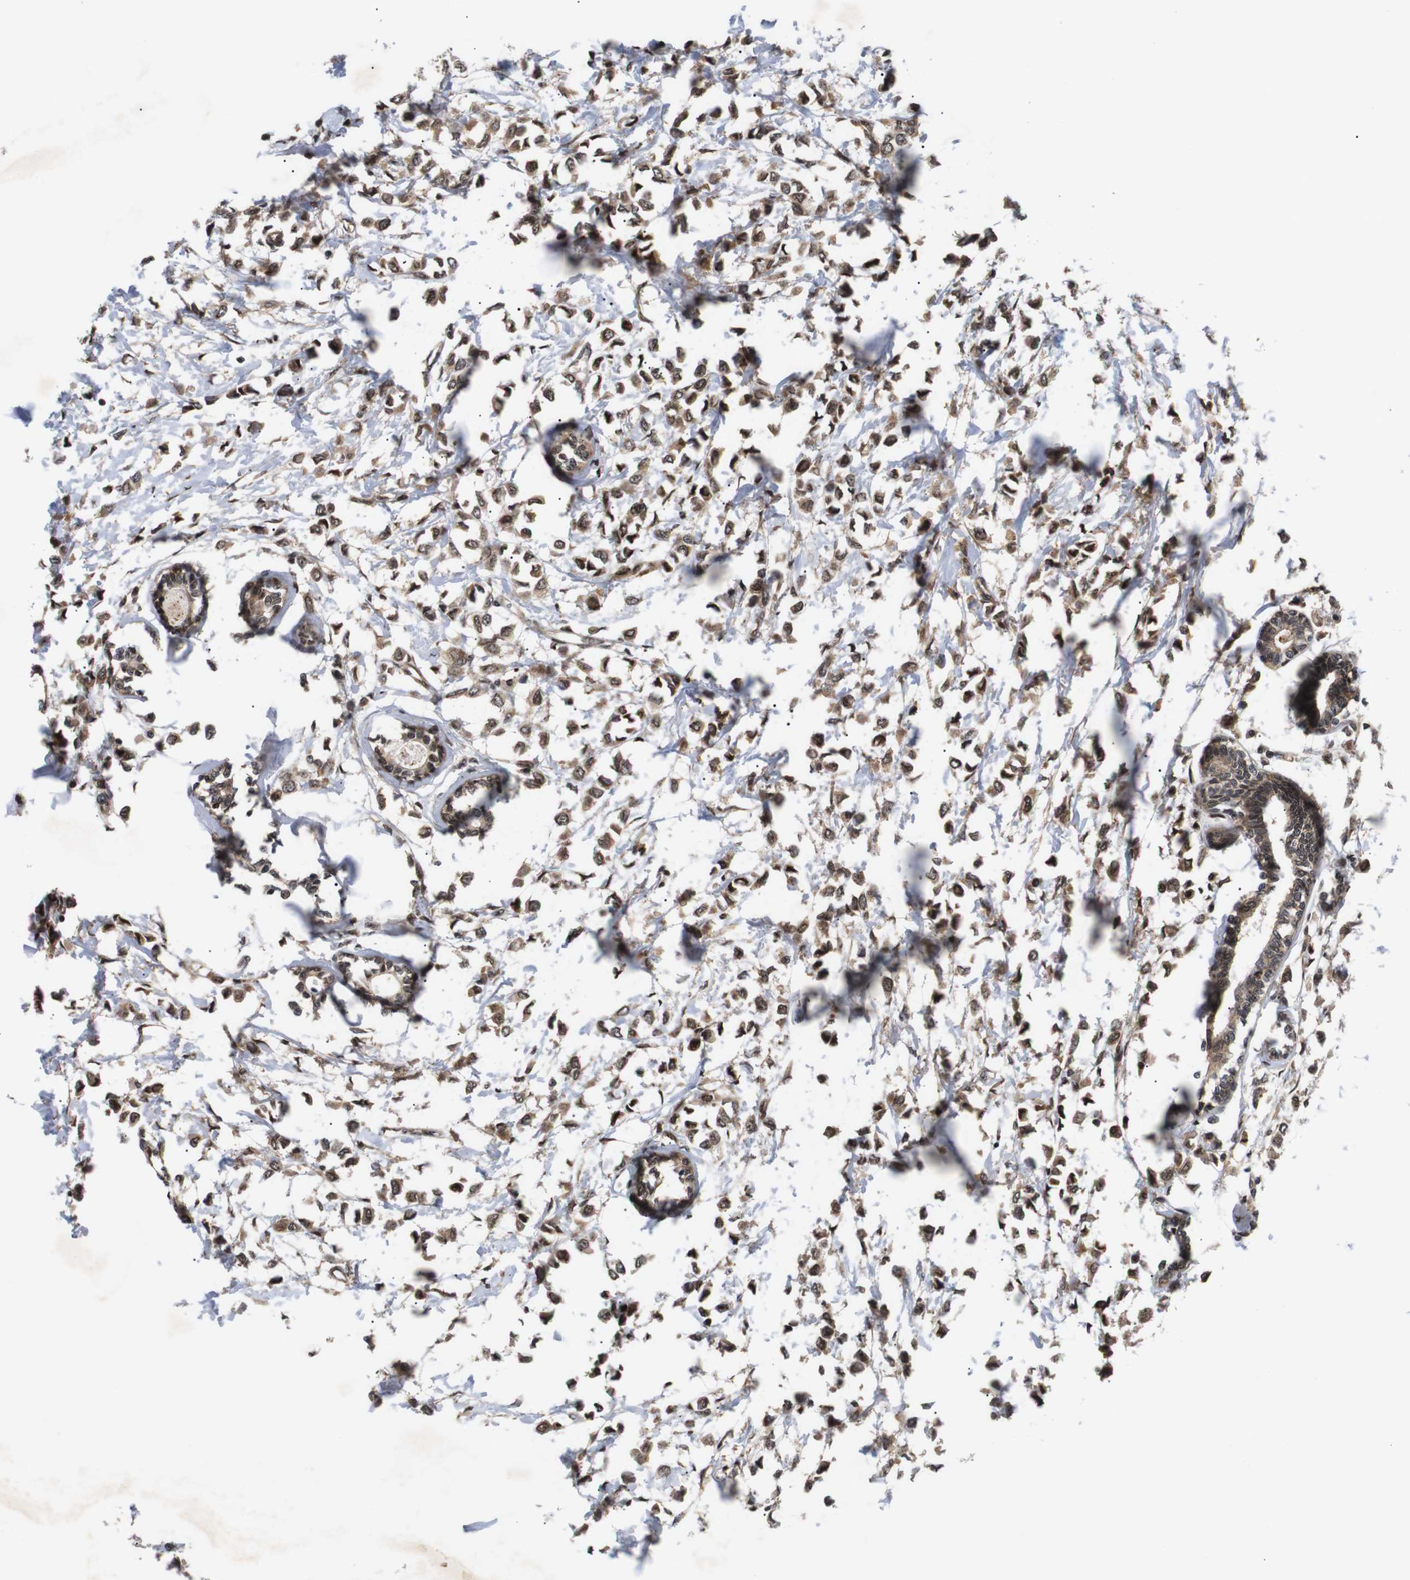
{"staining": {"intensity": "moderate", "quantity": ">75%", "location": "cytoplasmic/membranous,nuclear"}, "tissue": "breast cancer", "cell_type": "Tumor cells", "image_type": "cancer", "snomed": [{"axis": "morphology", "description": "Lobular carcinoma"}, {"axis": "topography", "description": "Breast"}], "caption": "DAB (3,3'-diaminobenzidine) immunohistochemical staining of human breast cancer displays moderate cytoplasmic/membranous and nuclear protein positivity in about >75% of tumor cells. (DAB IHC, brown staining for protein, blue staining for nuclei).", "gene": "KIF23", "patient": {"sex": "female", "age": 51}}